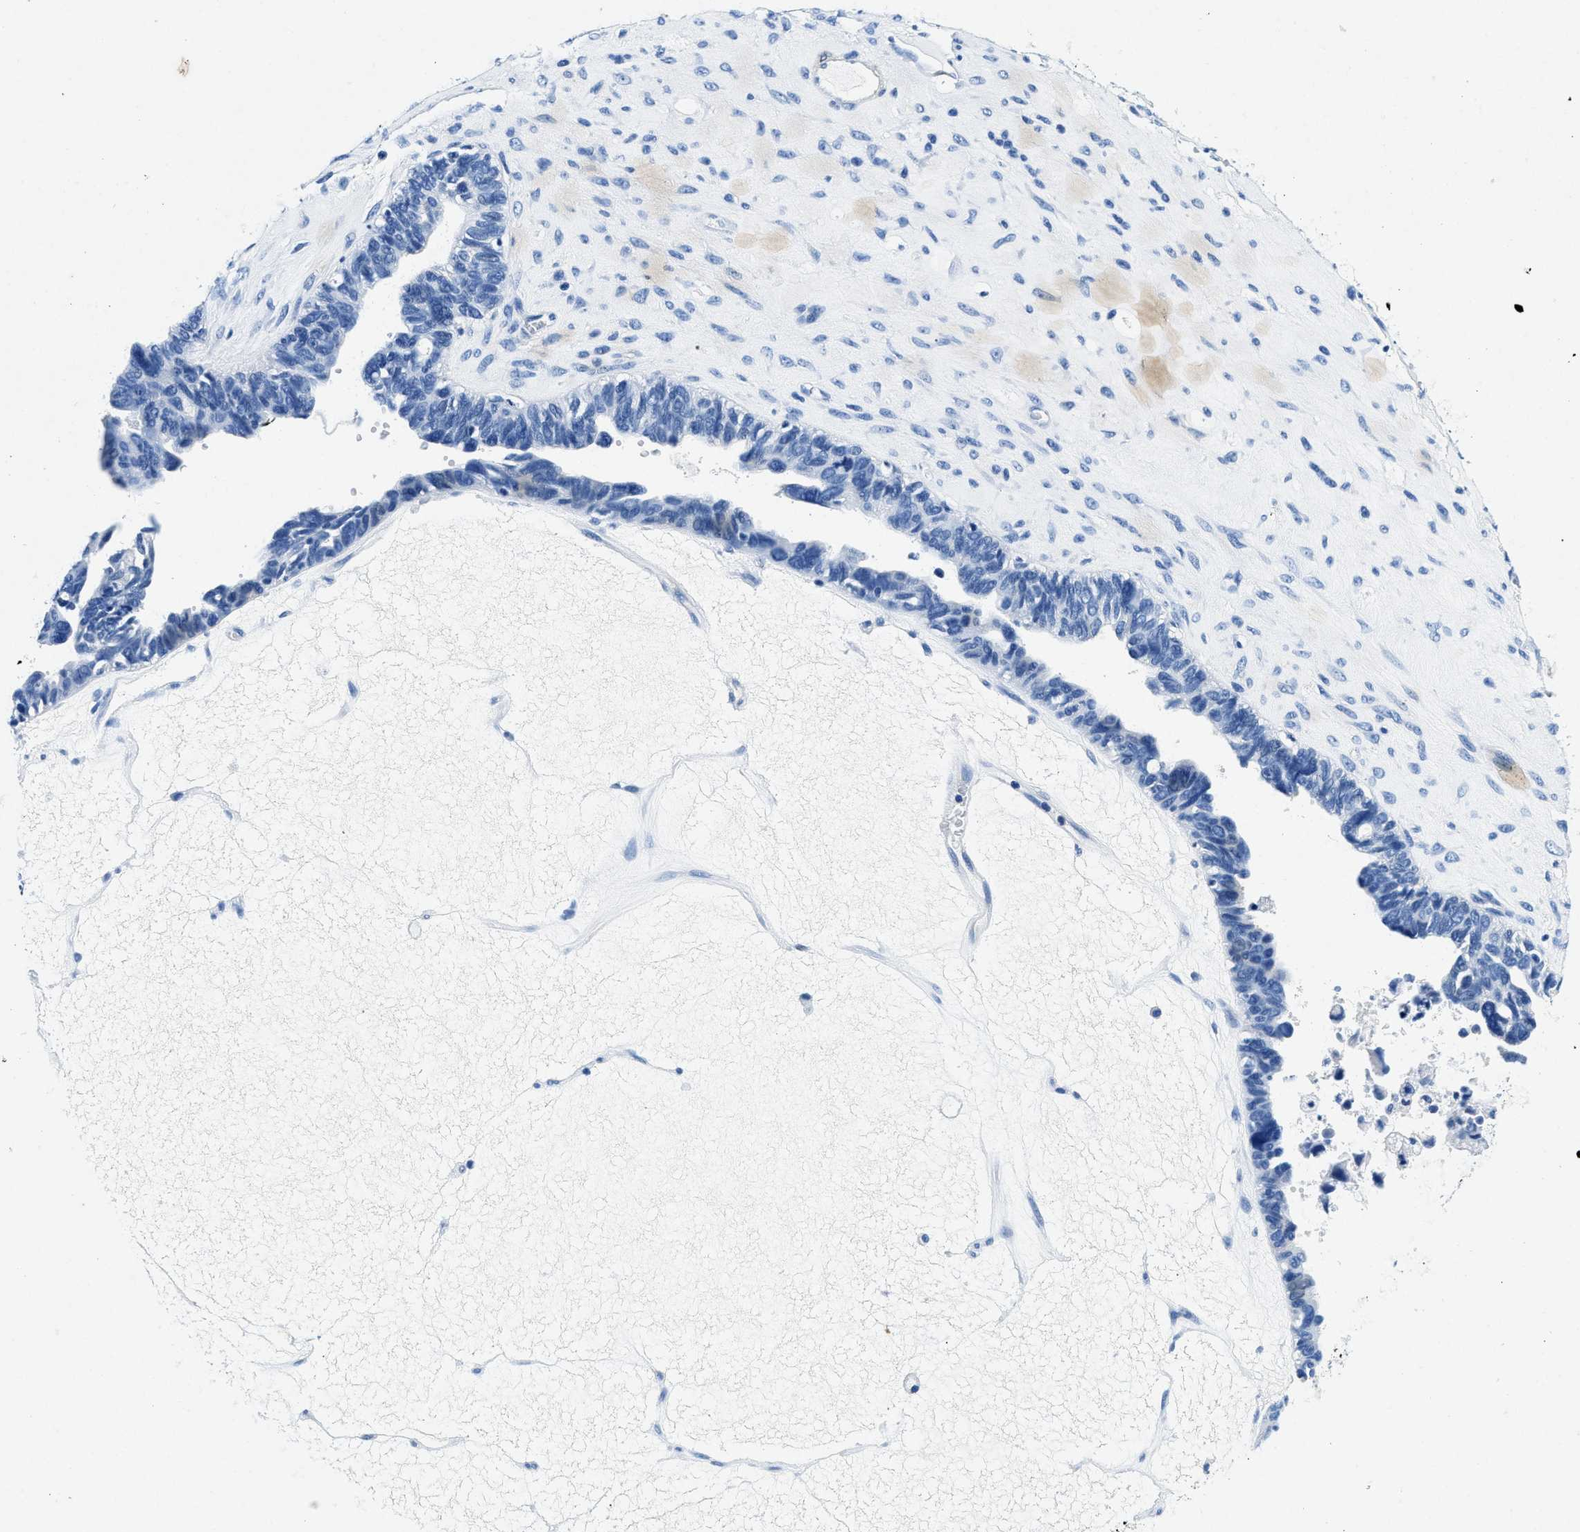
{"staining": {"intensity": "negative", "quantity": "none", "location": "none"}, "tissue": "ovarian cancer", "cell_type": "Tumor cells", "image_type": "cancer", "snomed": [{"axis": "morphology", "description": "Cystadenocarcinoma, serous, NOS"}, {"axis": "topography", "description": "Ovary"}], "caption": "Immunohistochemical staining of human ovarian serous cystadenocarcinoma reveals no significant staining in tumor cells. The staining was performed using DAB to visualize the protein expression in brown, while the nuclei were stained in blue with hematoxylin (Magnification: 20x).", "gene": "TEX261", "patient": {"sex": "female", "age": 79}}